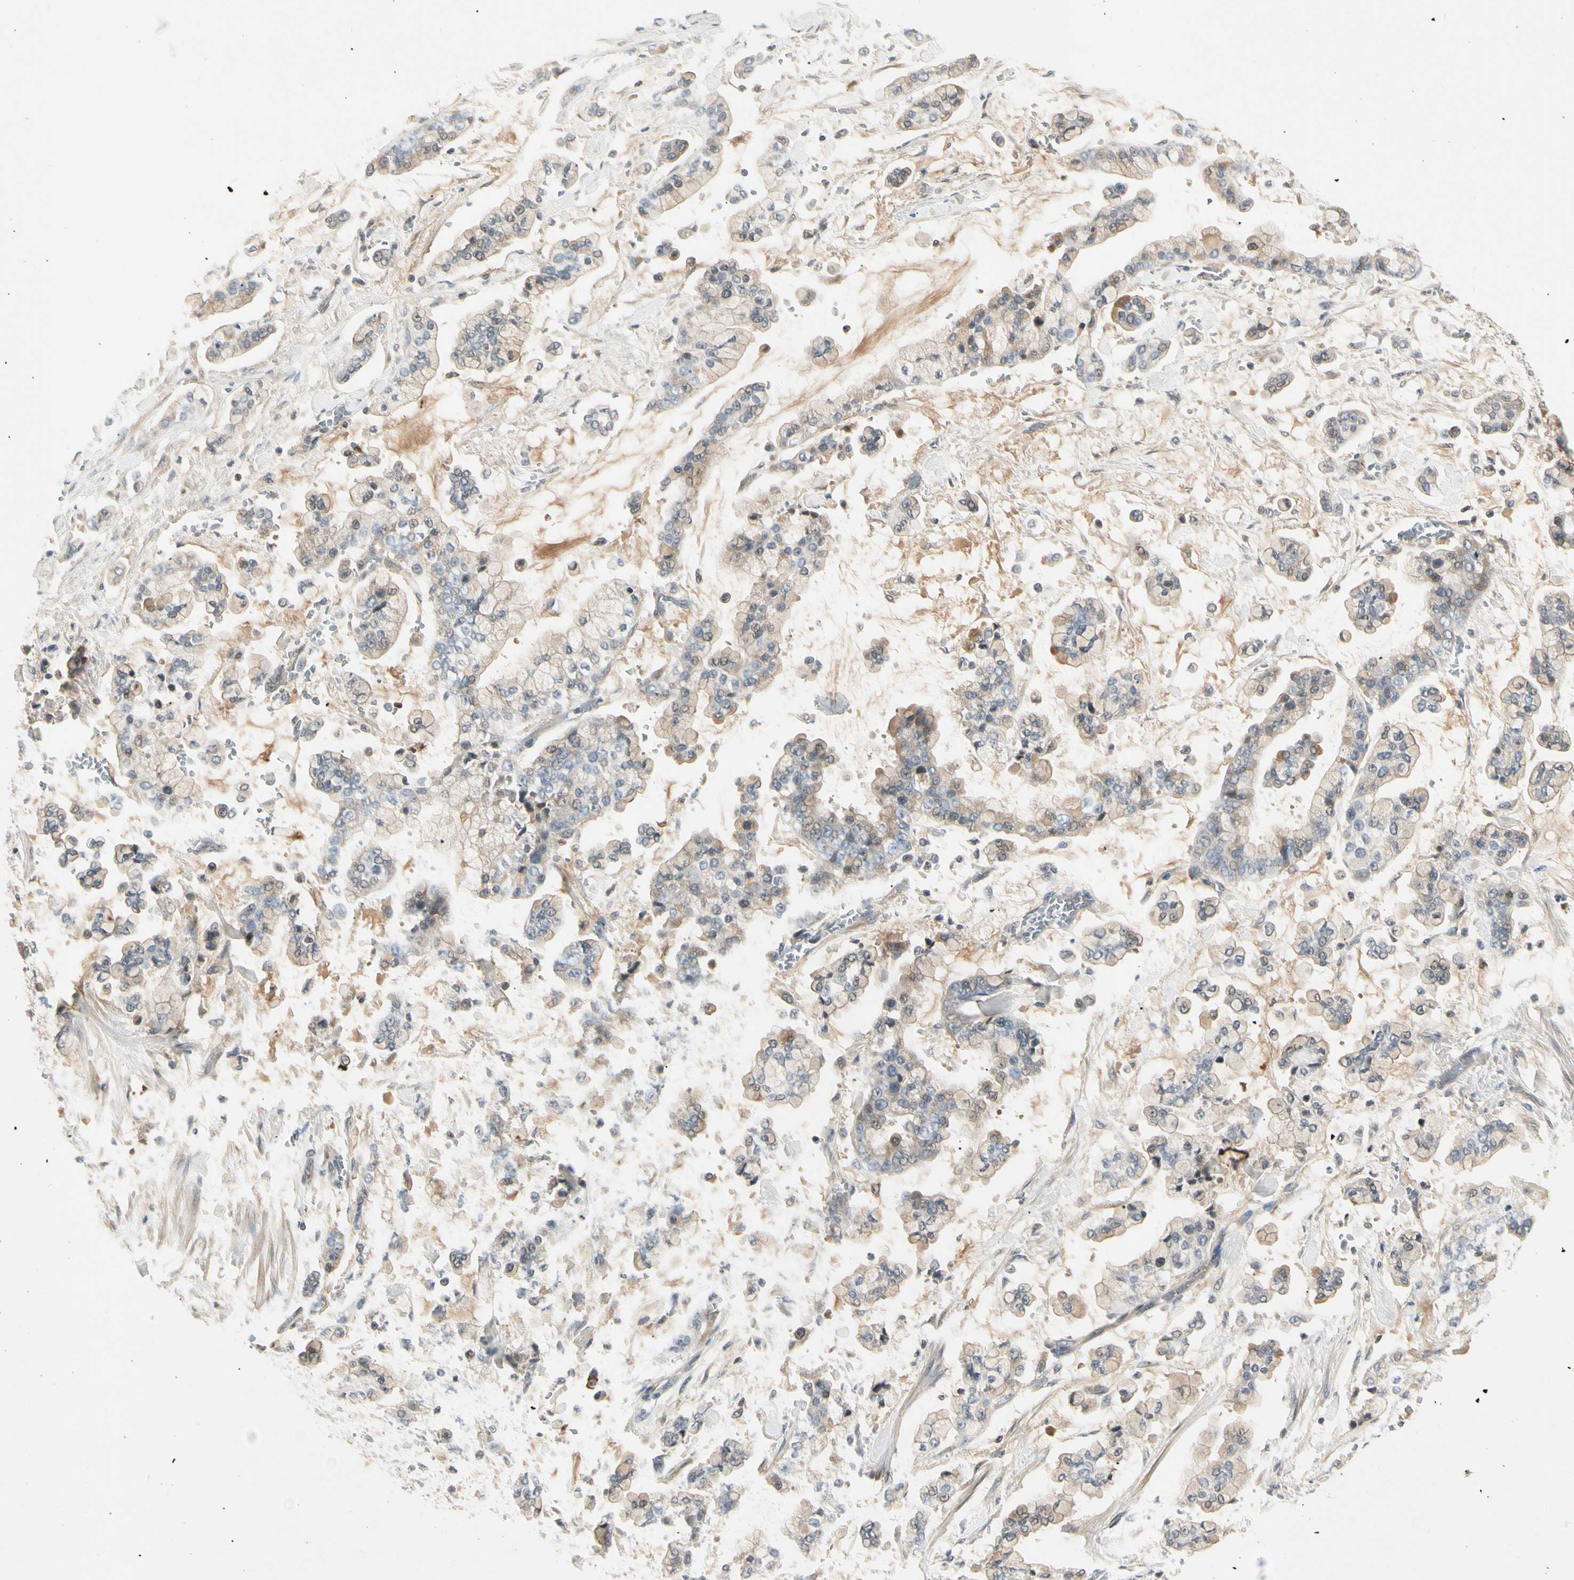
{"staining": {"intensity": "weak", "quantity": "25%-75%", "location": "cytoplasmic/membranous"}, "tissue": "stomach cancer", "cell_type": "Tumor cells", "image_type": "cancer", "snomed": [{"axis": "morphology", "description": "Normal tissue, NOS"}, {"axis": "morphology", "description": "Adenocarcinoma, NOS"}, {"axis": "topography", "description": "Stomach, upper"}, {"axis": "topography", "description": "Stomach"}], "caption": "Approximately 25%-75% of tumor cells in stomach adenocarcinoma demonstrate weak cytoplasmic/membranous protein expression as visualized by brown immunohistochemical staining.", "gene": "CCL4", "patient": {"sex": "male", "age": 76}}